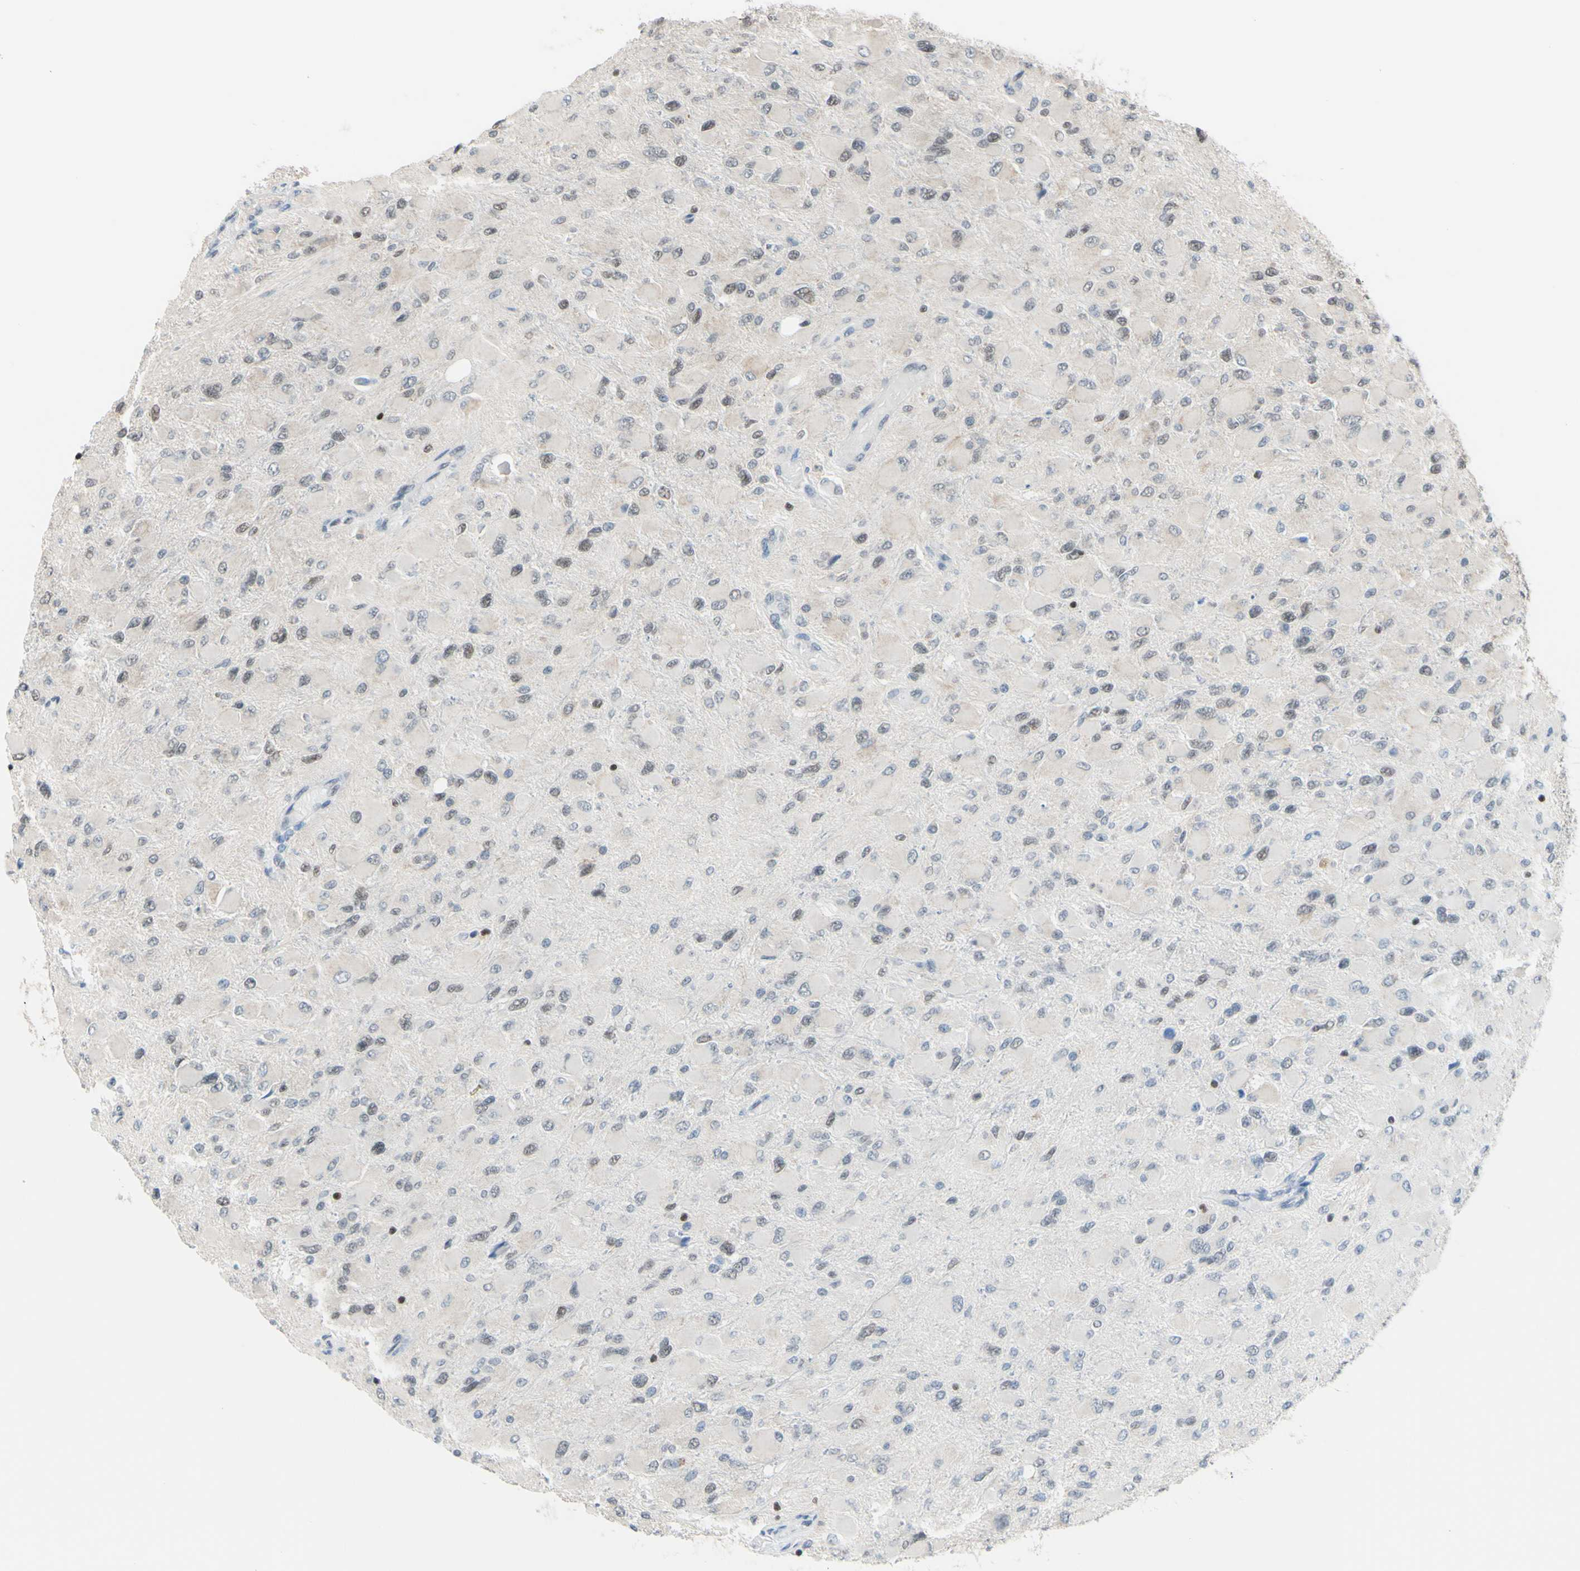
{"staining": {"intensity": "weak", "quantity": "<25%", "location": "cytoplasmic/membranous"}, "tissue": "glioma", "cell_type": "Tumor cells", "image_type": "cancer", "snomed": [{"axis": "morphology", "description": "Glioma, malignant, High grade"}, {"axis": "topography", "description": "Cerebral cortex"}], "caption": "DAB (3,3'-diaminobenzidine) immunohistochemical staining of human glioma exhibits no significant positivity in tumor cells. The staining is performed using DAB brown chromogen with nuclei counter-stained in using hematoxylin.", "gene": "SP4", "patient": {"sex": "female", "age": 36}}